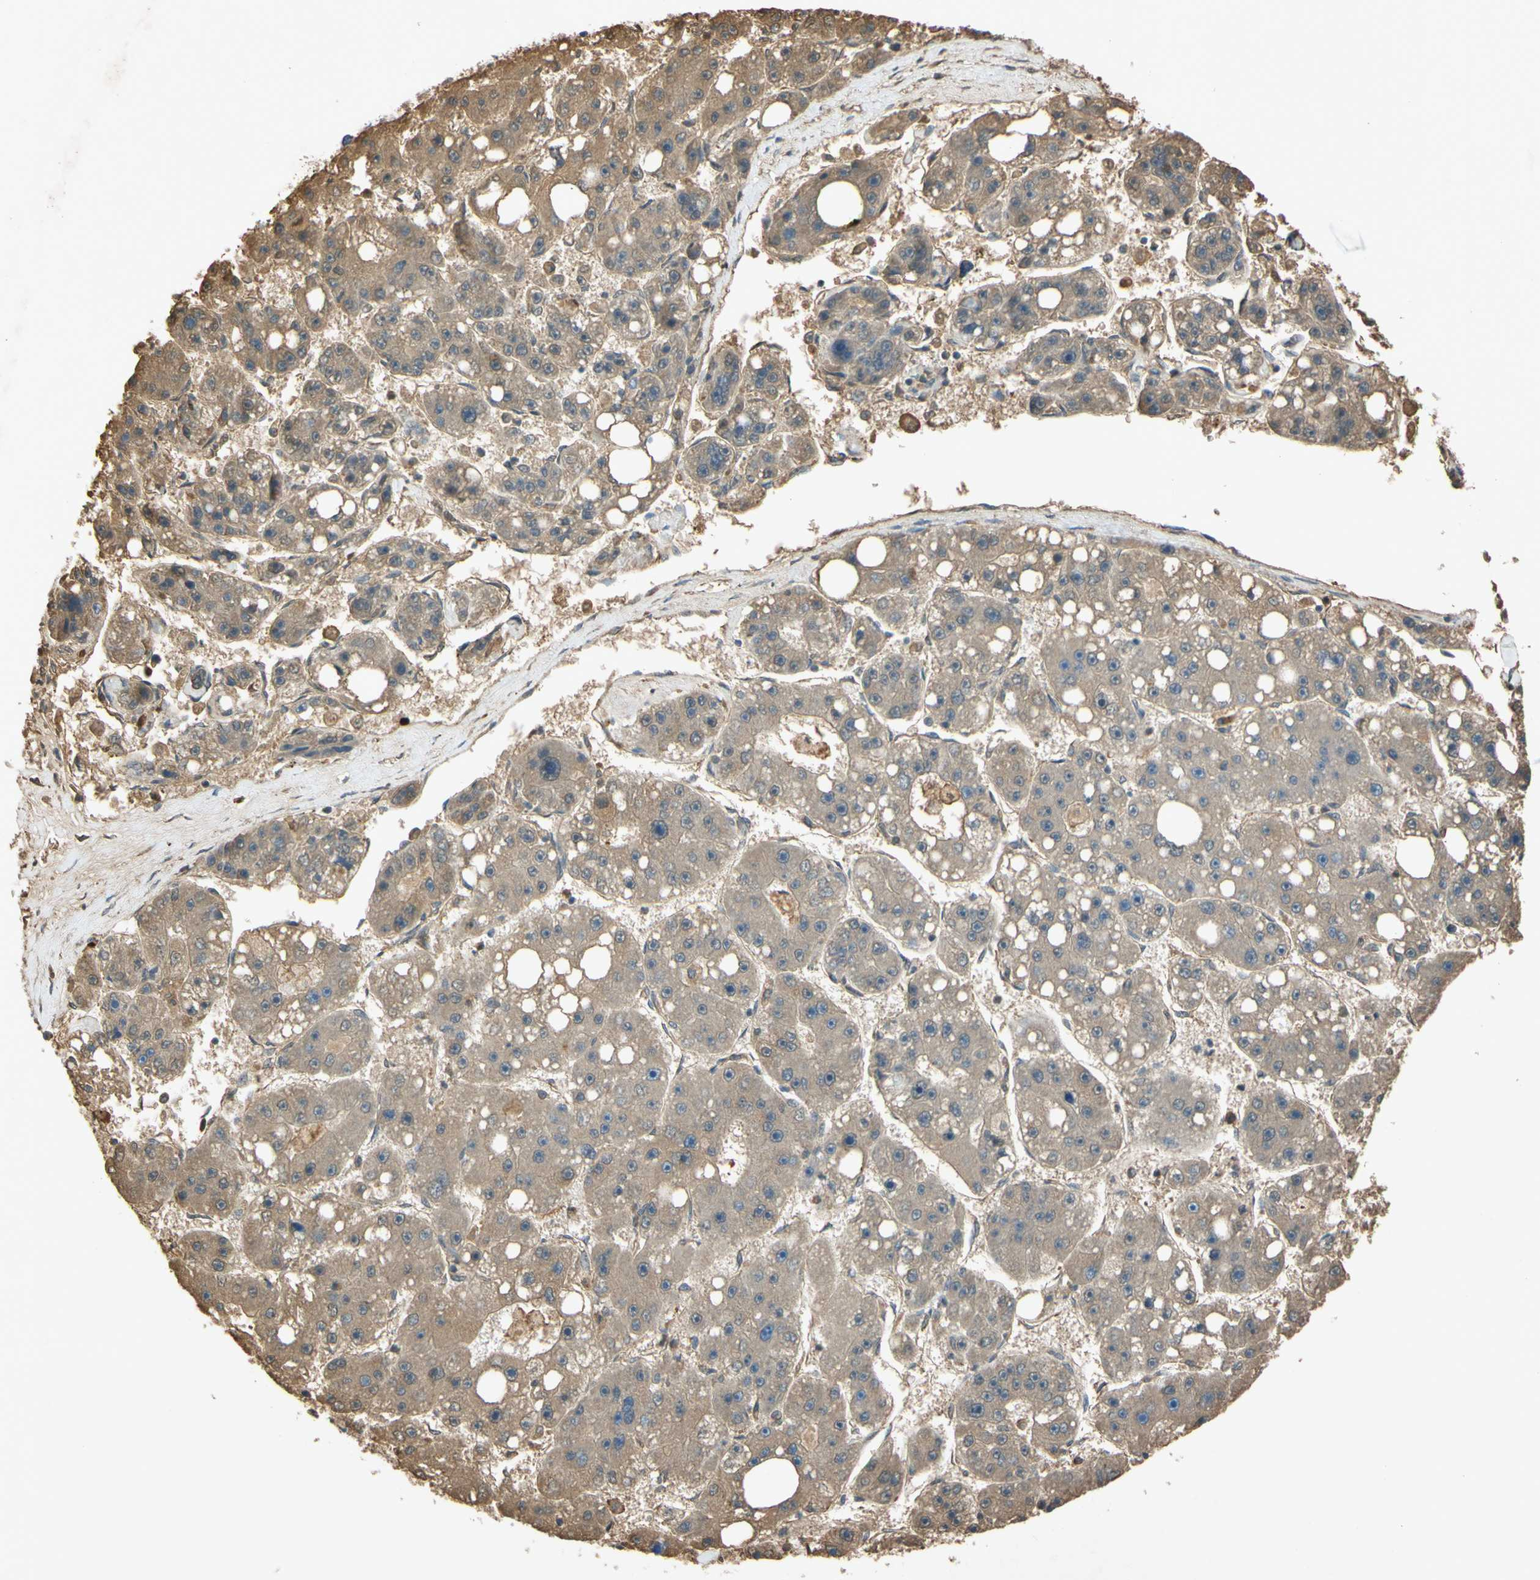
{"staining": {"intensity": "weak", "quantity": ">75%", "location": "cytoplasmic/membranous"}, "tissue": "liver cancer", "cell_type": "Tumor cells", "image_type": "cancer", "snomed": [{"axis": "morphology", "description": "Carcinoma, Hepatocellular, NOS"}, {"axis": "topography", "description": "Liver"}], "caption": "High-power microscopy captured an immunohistochemistry histopathology image of liver cancer, revealing weak cytoplasmic/membranous expression in about >75% of tumor cells.", "gene": "TIMP2", "patient": {"sex": "female", "age": 61}}